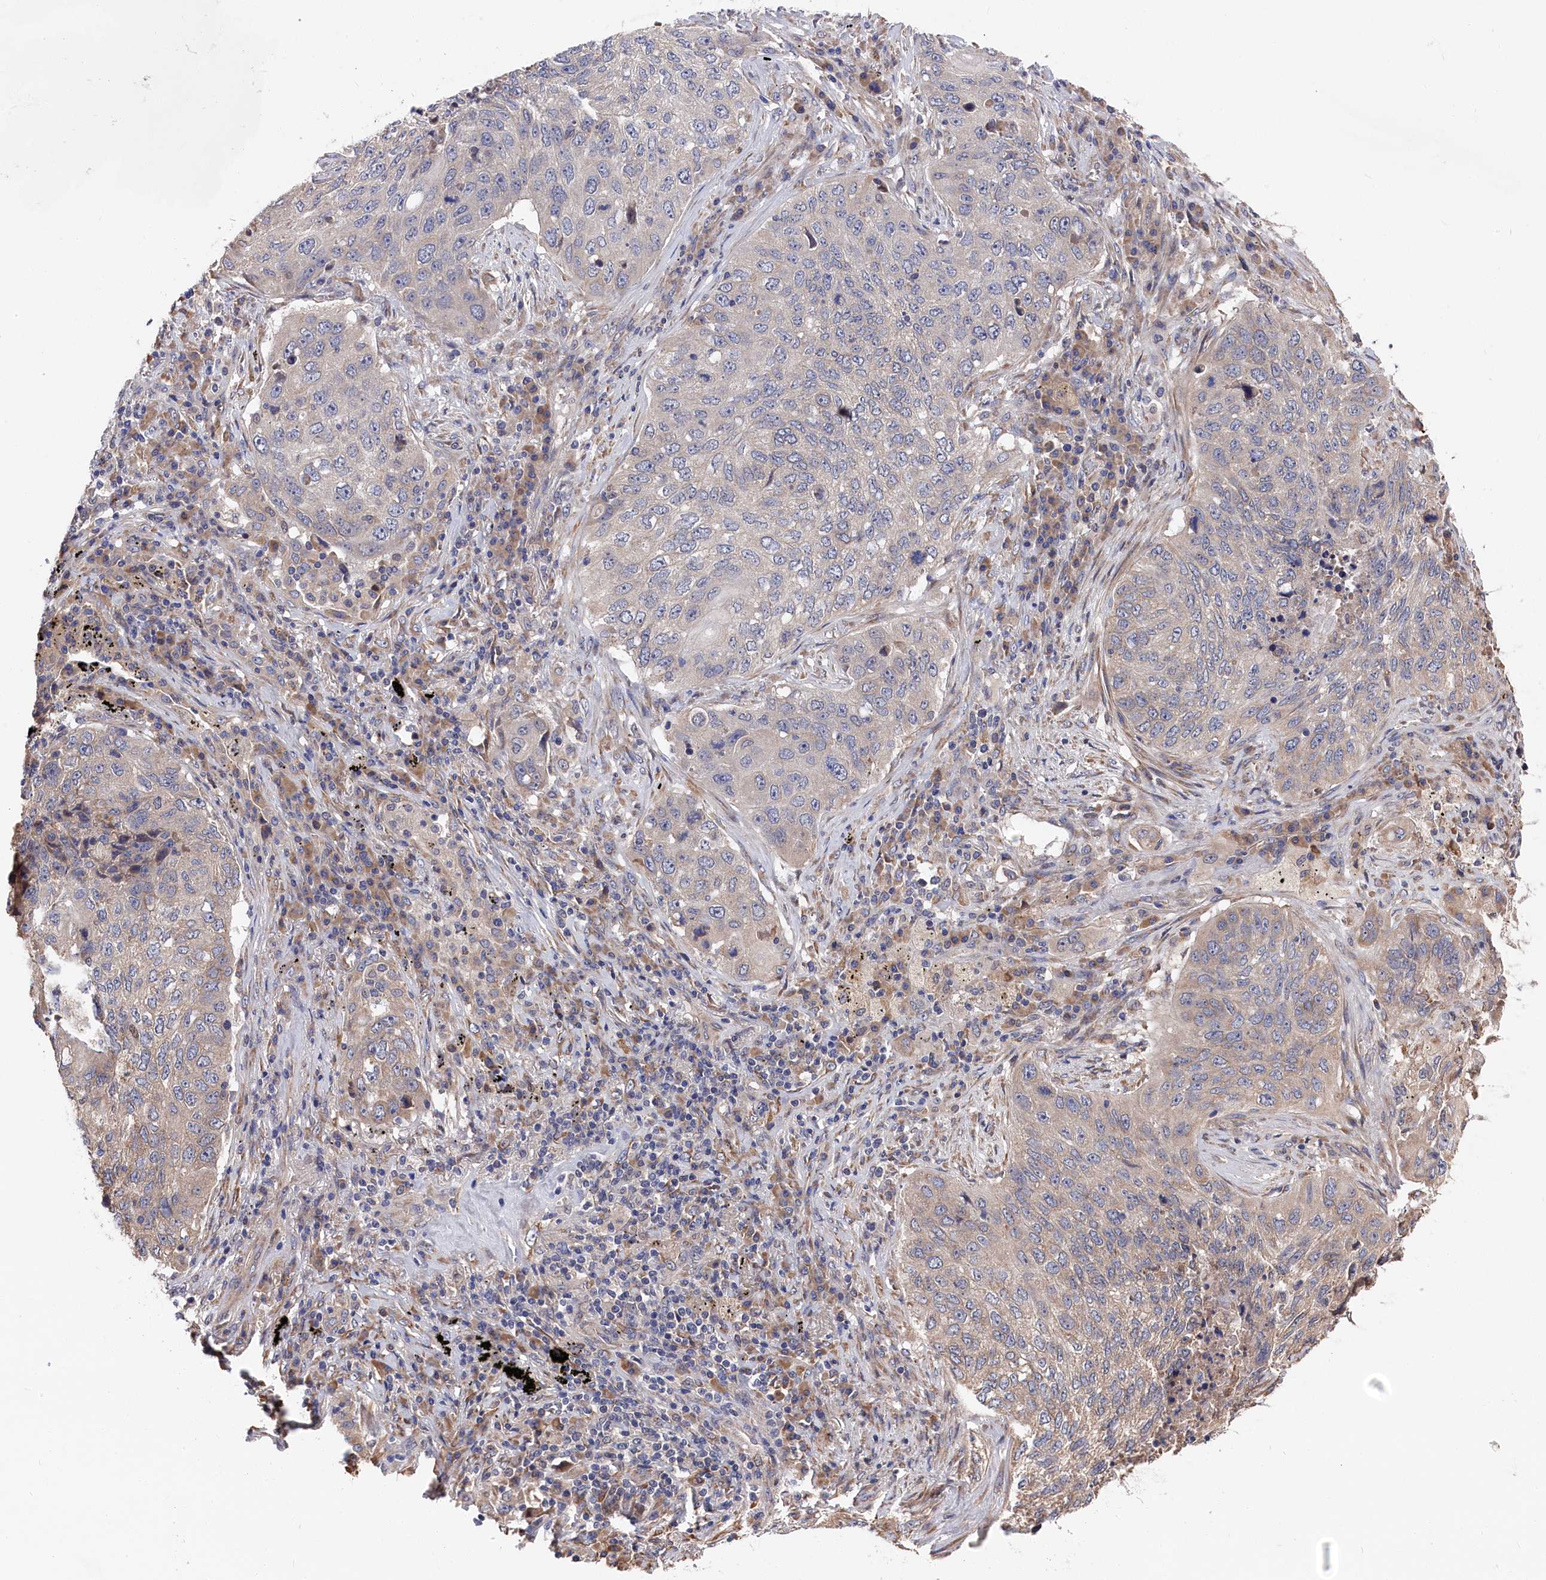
{"staining": {"intensity": "negative", "quantity": "none", "location": "none"}, "tissue": "lung cancer", "cell_type": "Tumor cells", "image_type": "cancer", "snomed": [{"axis": "morphology", "description": "Squamous cell carcinoma, NOS"}, {"axis": "topography", "description": "Lung"}], "caption": "A photomicrograph of lung cancer (squamous cell carcinoma) stained for a protein reveals no brown staining in tumor cells.", "gene": "CYB5D2", "patient": {"sex": "female", "age": 63}}